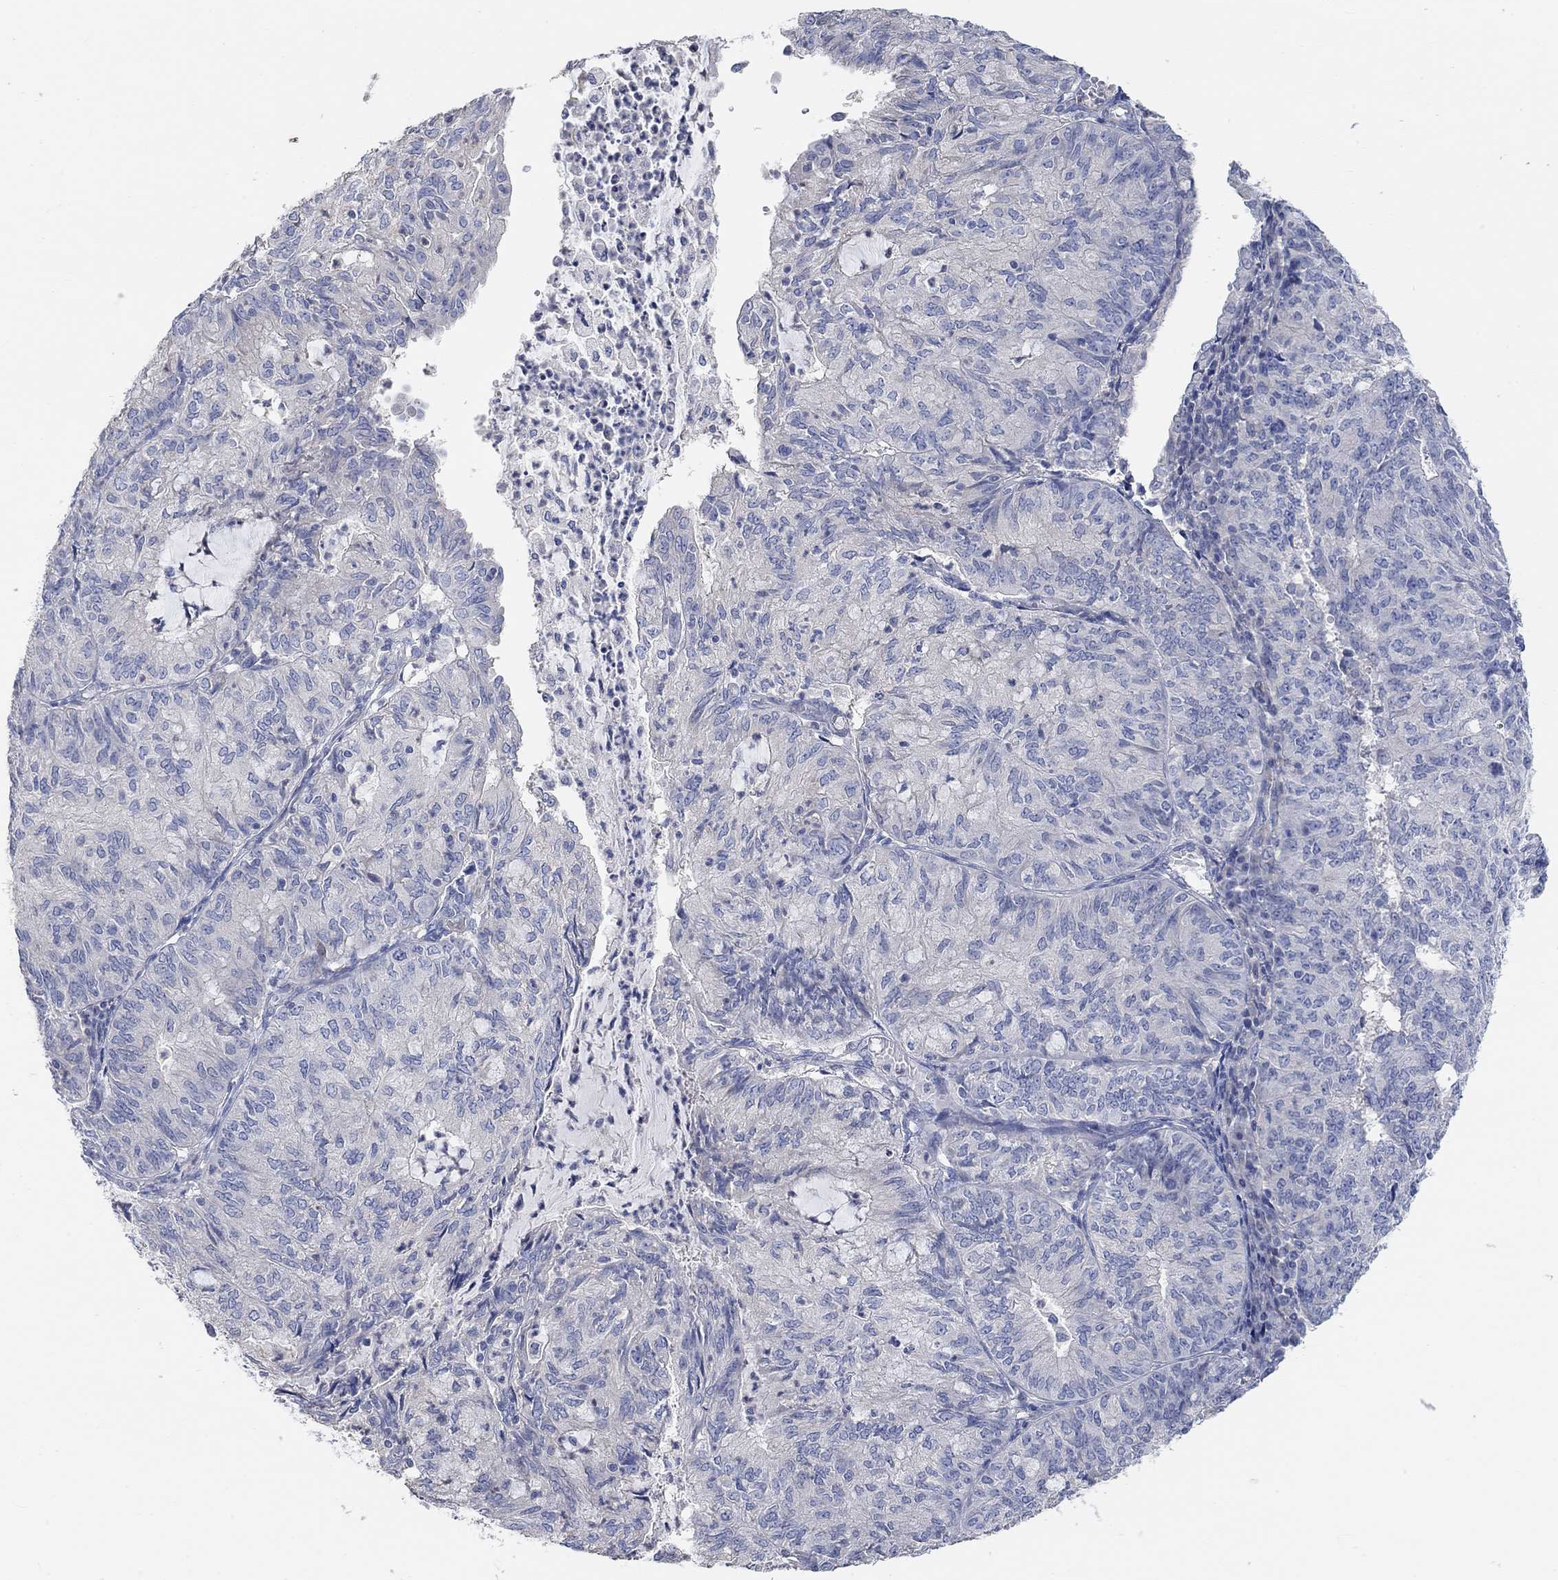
{"staining": {"intensity": "negative", "quantity": "none", "location": "none"}, "tissue": "endometrial cancer", "cell_type": "Tumor cells", "image_type": "cancer", "snomed": [{"axis": "morphology", "description": "Adenocarcinoma, NOS"}, {"axis": "topography", "description": "Endometrium"}], "caption": "A micrograph of human endometrial adenocarcinoma is negative for staining in tumor cells. (DAB immunohistochemistry with hematoxylin counter stain).", "gene": "NLRP14", "patient": {"sex": "female", "age": 82}}